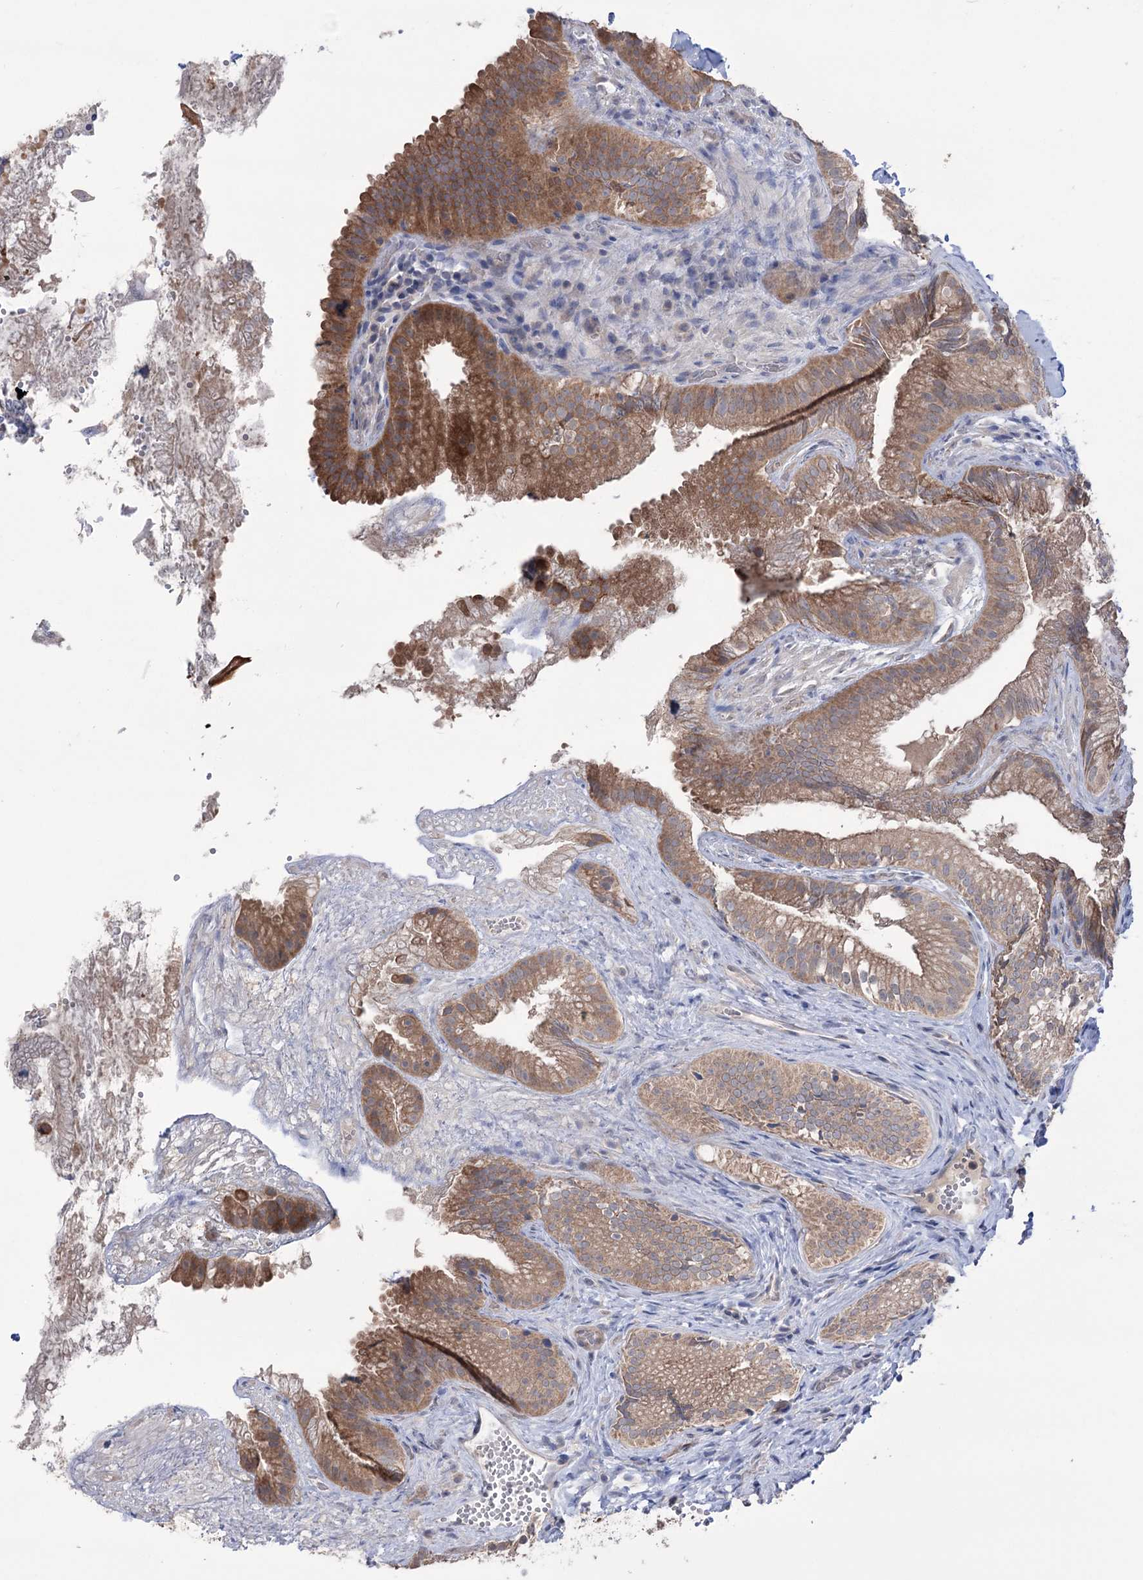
{"staining": {"intensity": "moderate", "quantity": ">75%", "location": "cytoplasmic/membranous"}, "tissue": "gallbladder", "cell_type": "Glandular cells", "image_type": "normal", "snomed": [{"axis": "morphology", "description": "Normal tissue, NOS"}, {"axis": "topography", "description": "Gallbladder"}], "caption": "A high-resolution image shows IHC staining of benign gallbladder, which reveals moderate cytoplasmic/membranous positivity in about >75% of glandular cells.", "gene": "TRIM71", "patient": {"sex": "female", "age": 30}}